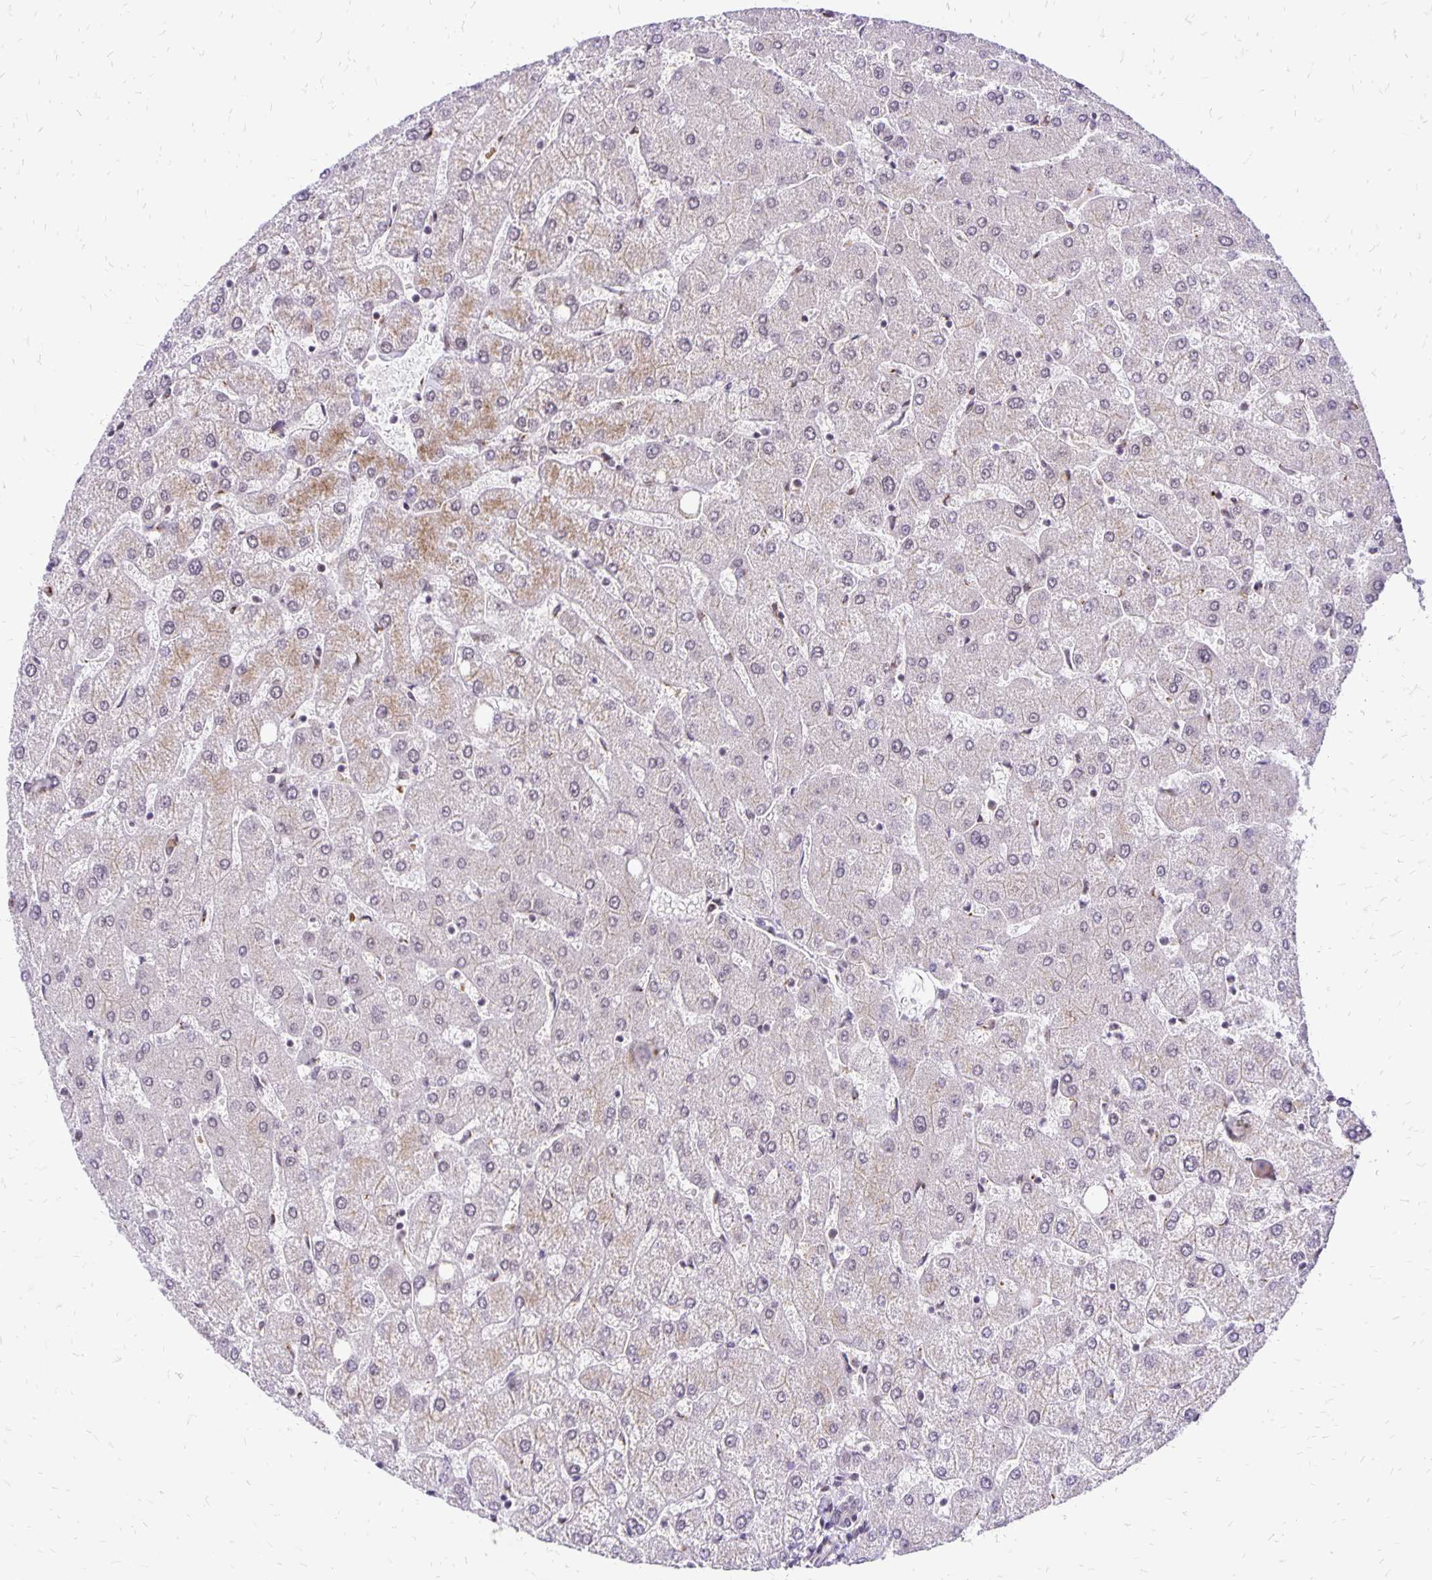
{"staining": {"intensity": "negative", "quantity": "none", "location": "none"}, "tissue": "liver", "cell_type": "Cholangiocytes", "image_type": "normal", "snomed": [{"axis": "morphology", "description": "Normal tissue, NOS"}, {"axis": "topography", "description": "Liver"}], "caption": "Image shows no significant protein staining in cholangiocytes of benign liver. (DAB (3,3'-diaminobenzidine) immunohistochemistry, high magnification).", "gene": "GOLGA5", "patient": {"sex": "female", "age": 54}}